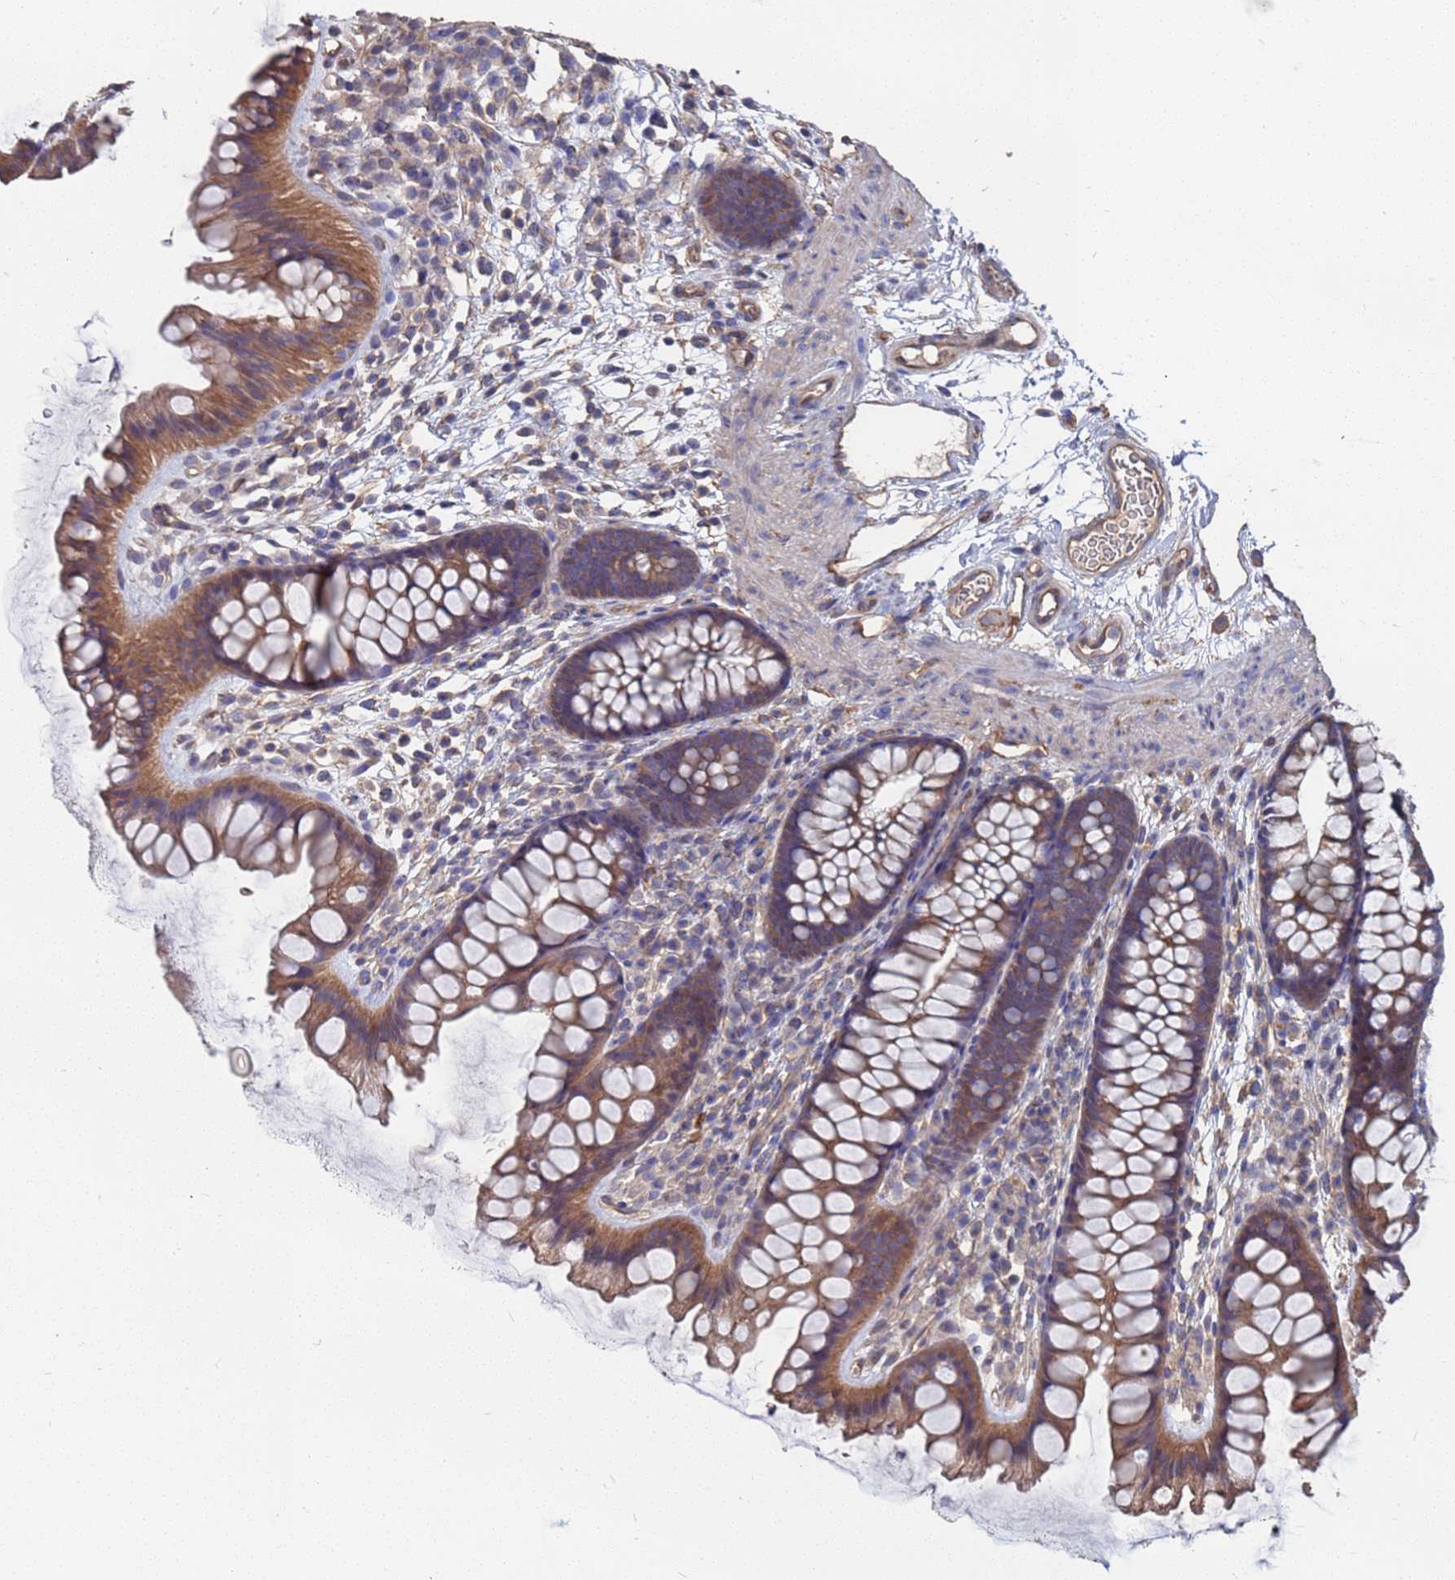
{"staining": {"intensity": "moderate", "quantity": ">75%", "location": "cytoplasmic/membranous"}, "tissue": "colon", "cell_type": "Endothelial cells", "image_type": "normal", "snomed": [{"axis": "morphology", "description": "Normal tissue, NOS"}, {"axis": "topography", "description": "Colon"}], "caption": "Brown immunohistochemical staining in unremarkable colon shows moderate cytoplasmic/membranous positivity in about >75% of endothelial cells. The staining was performed using DAB (3,3'-diaminobenzidine), with brown indicating positive protein expression. Nuclei are stained blue with hematoxylin.", "gene": "NDUFAF6", "patient": {"sex": "female", "age": 62}}